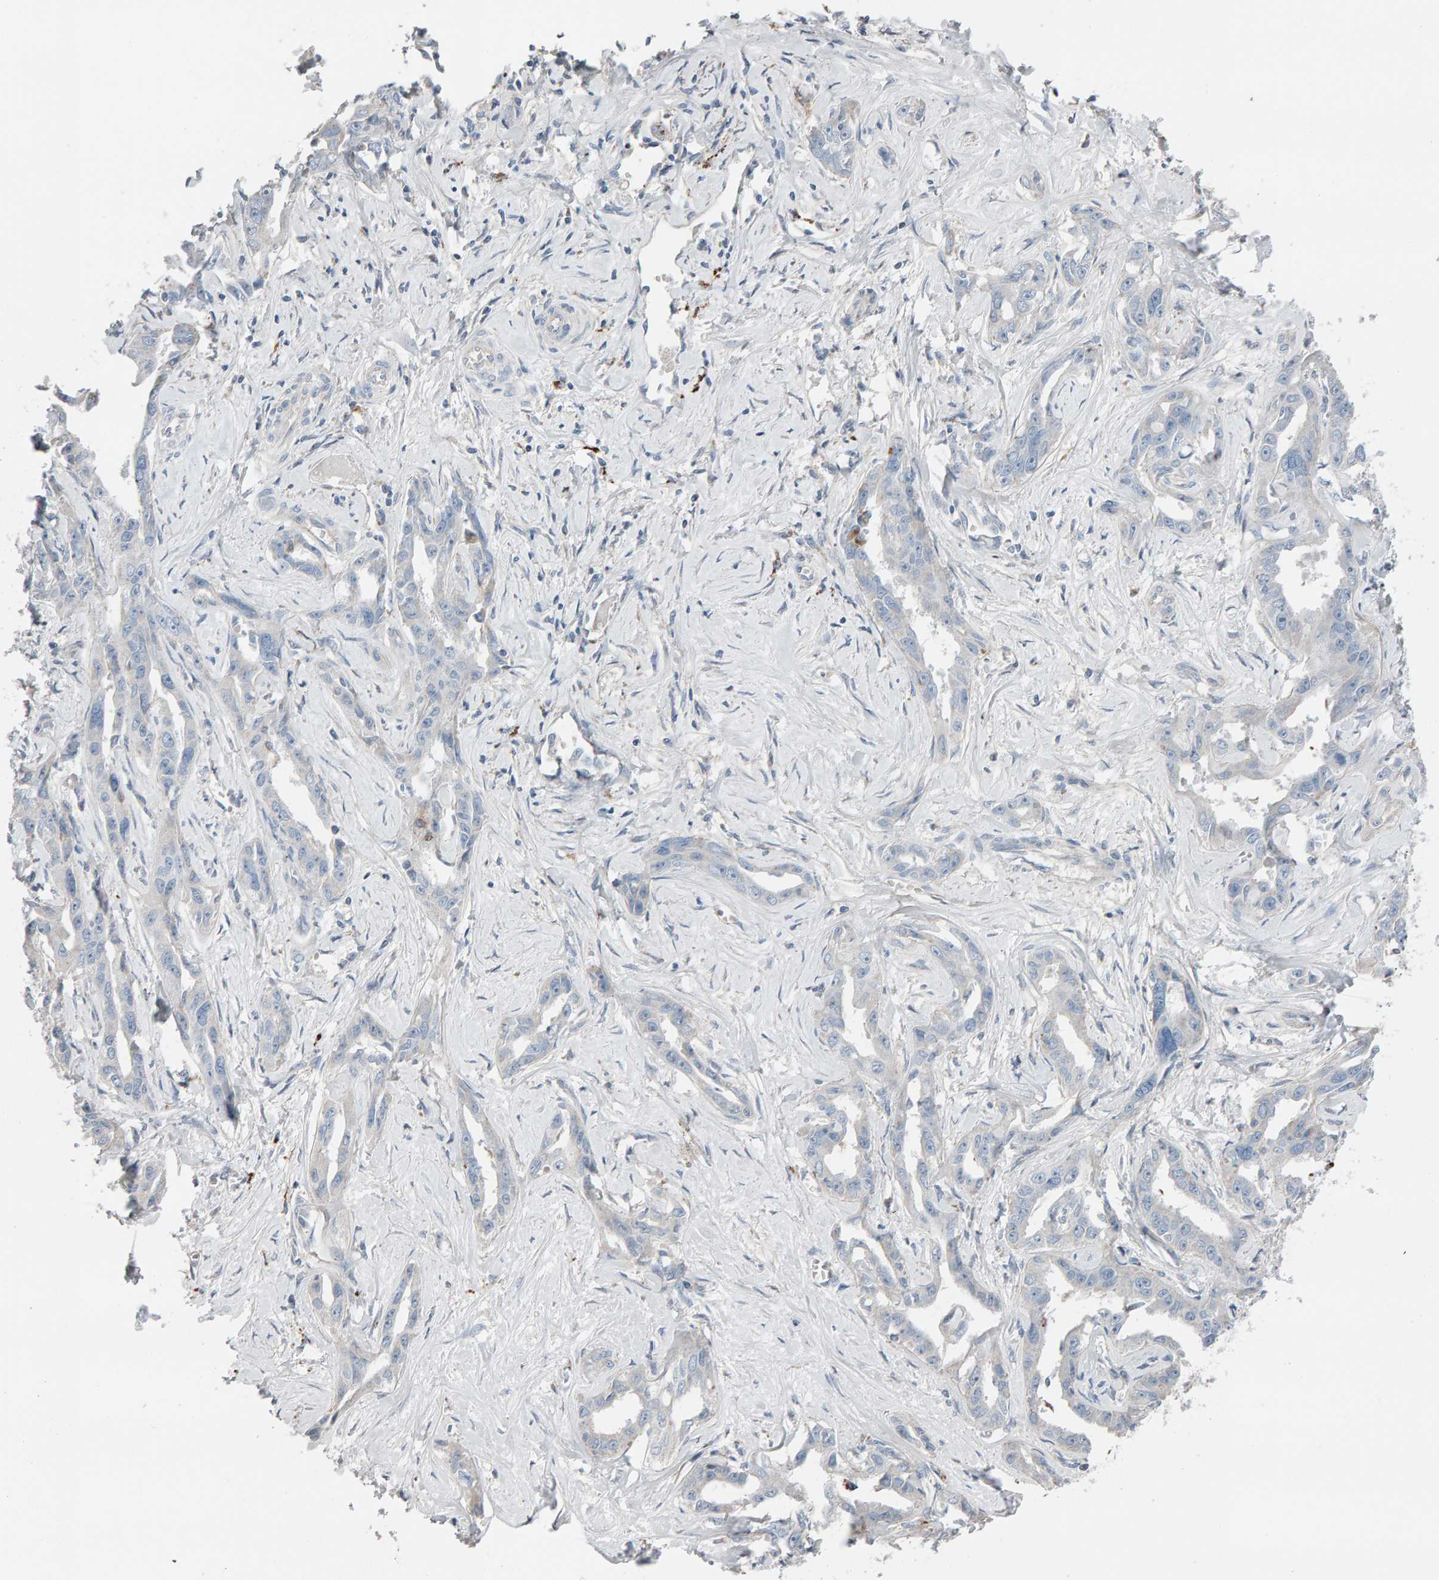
{"staining": {"intensity": "negative", "quantity": "none", "location": "none"}, "tissue": "liver cancer", "cell_type": "Tumor cells", "image_type": "cancer", "snomed": [{"axis": "morphology", "description": "Cholangiocarcinoma"}, {"axis": "topography", "description": "Liver"}], "caption": "Liver cancer (cholangiocarcinoma) was stained to show a protein in brown. There is no significant positivity in tumor cells.", "gene": "IPPK", "patient": {"sex": "male", "age": 59}}